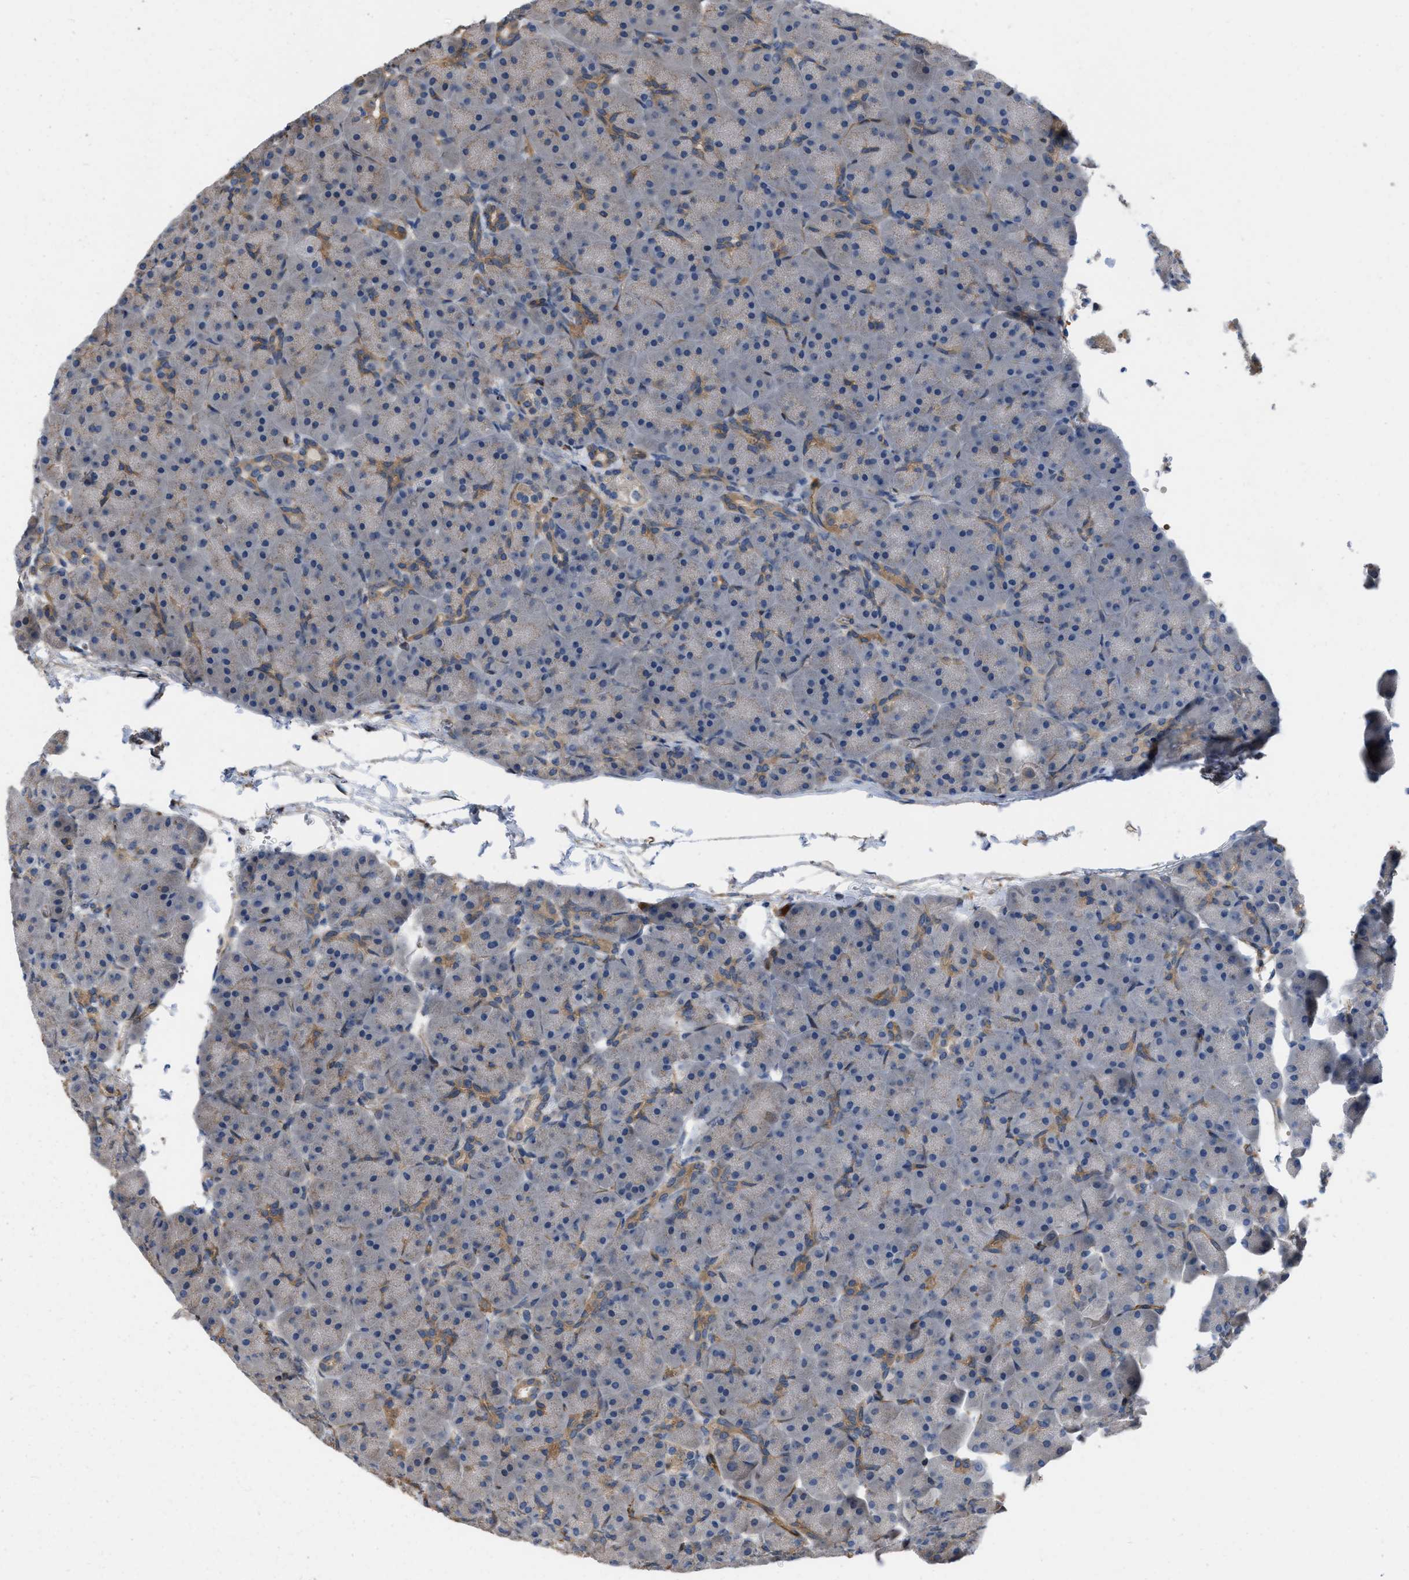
{"staining": {"intensity": "moderate", "quantity": "<25%", "location": "cytoplasmic/membranous"}, "tissue": "pancreas", "cell_type": "Exocrine glandular cells", "image_type": "normal", "snomed": [{"axis": "morphology", "description": "Normal tissue, NOS"}, {"axis": "topography", "description": "Pancreas"}], "caption": "IHC micrograph of unremarkable human pancreas stained for a protein (brown), which demonstrates low levels of moderate cytoplasmic/membranous expression in about <25% of exocrine glandular cells.", "gene": "SLC4A11", "patient": {"sex": "male", "age": 66}}